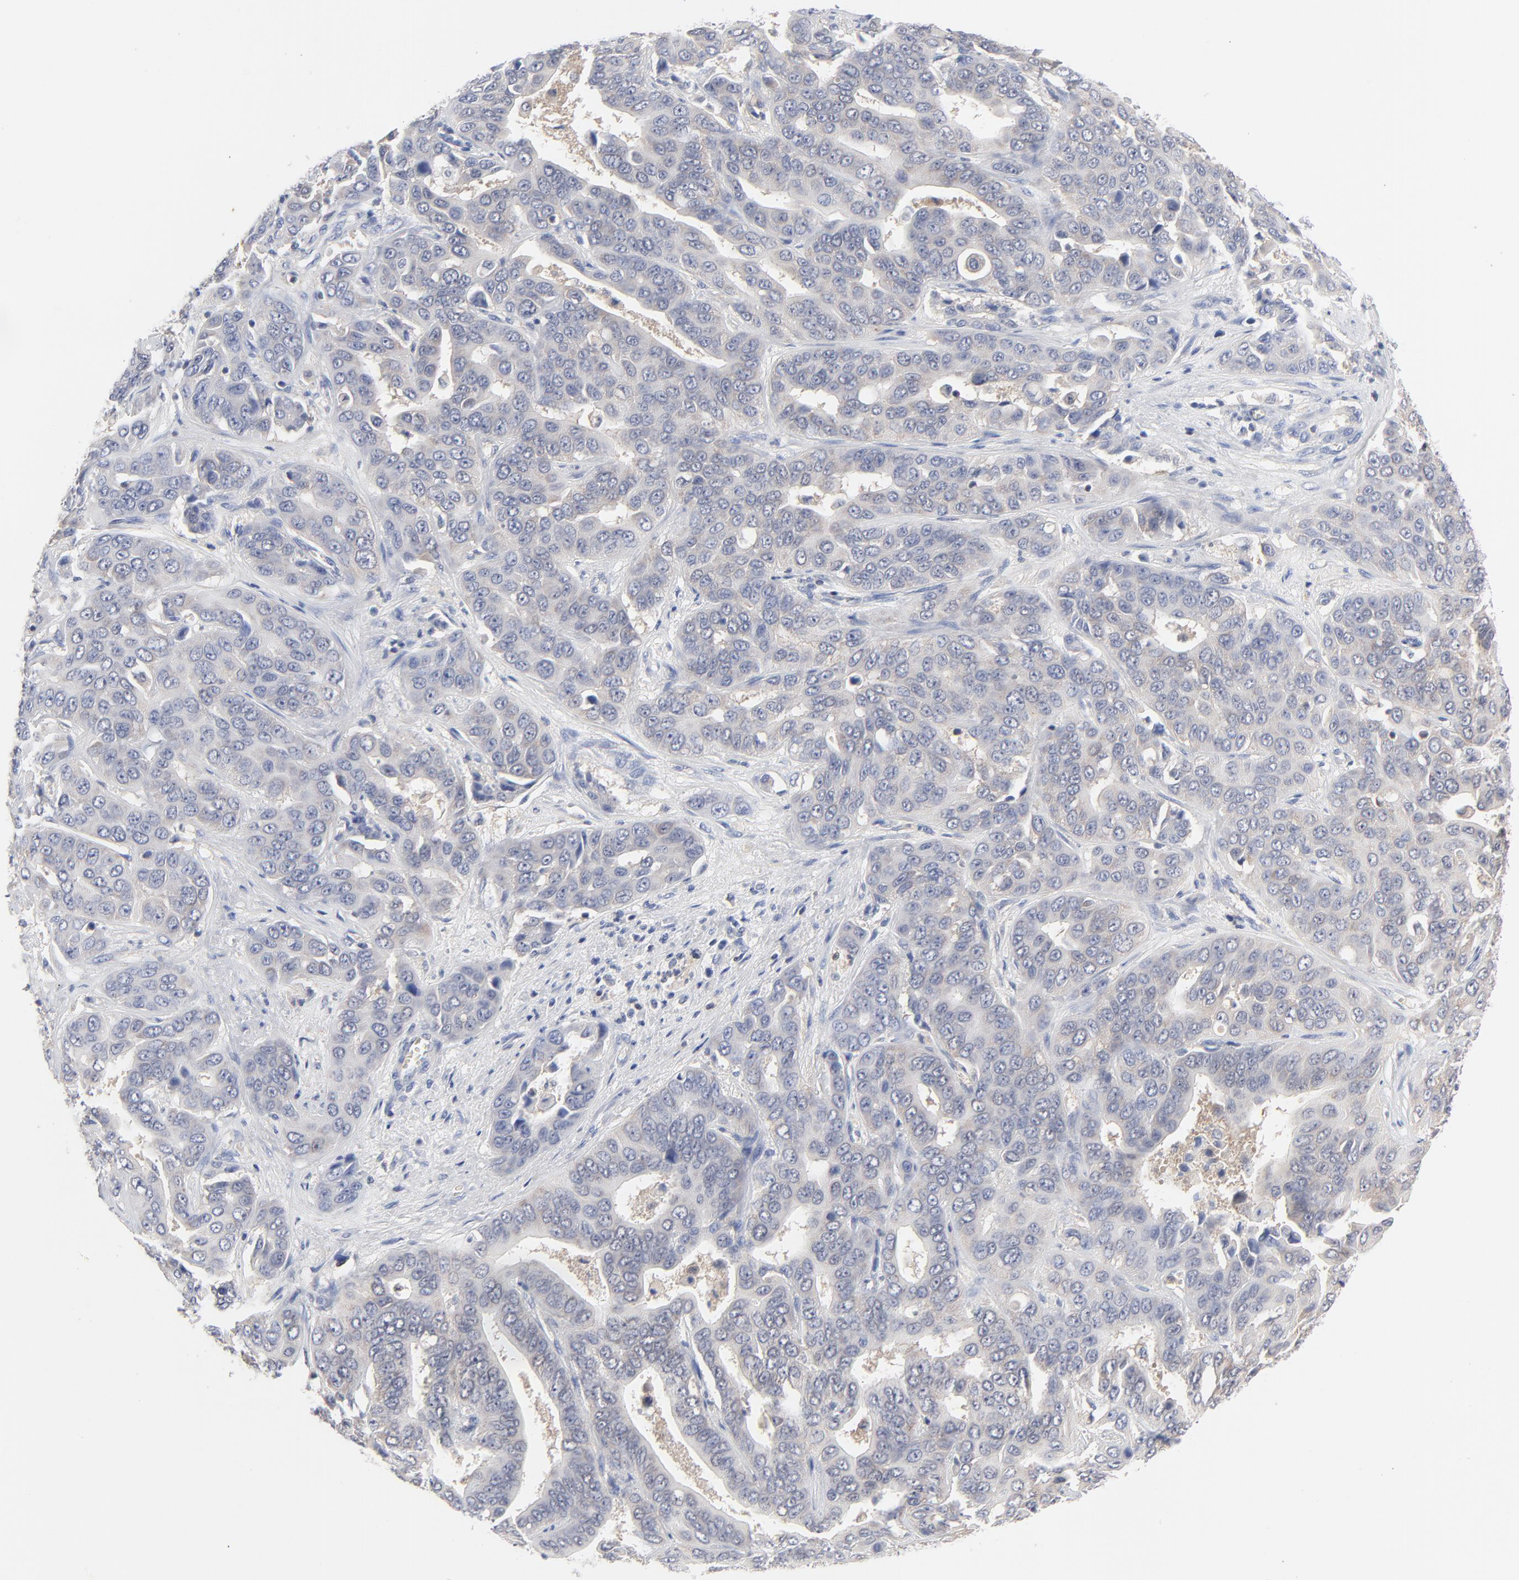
{"staining": {"intensity": "negative", "quantity": "none", "location": "none"}, "tissue": "liver cancer", "cell_type": "Tumor cells", "image_type": "cancer", "snomed": [{"axis": "morphology", "description": "Cholangiocarcinoma"}, {"axis": "topography", "description": "Liver"}], "caption": "Cholangiocarcinoma (liver) was stained to show a protein in brown. There is no significant positivity in tumor cells.", "gene": "CAB39L", "patient": {"sex": "female", "age": 52}}